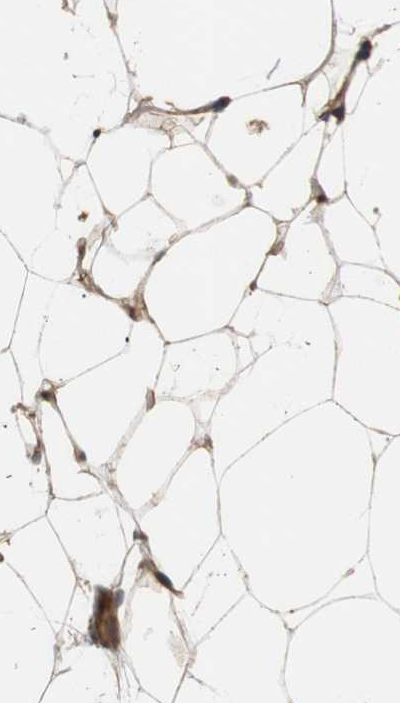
{"staining": {"intensity": "moderate", "quantity": ">75%", "location": "cytoplasmic/membranous"}, "tissue": "adipose tissue", "cell_type": "Adipocytes", "image_type": "normal", "snomed": [{"axis": "morphology", "description": "Normal tissue, NOS"}, {"axis": "topography", "description": "Breast"}, {"axis": "topography", "description": "Soft tissue"}], "caption": "High-magnification brightfield microscopy of unremarkable adipose tissue stained with DAB (brown) and counterstained with hematoxylin (blue). adipocytes exhibit moderate cytoplasmic/membranous staining is appreciated in about>75% of cells.", "gene": "RPTOR", "patient": {"sex": "female", "age": 75}}